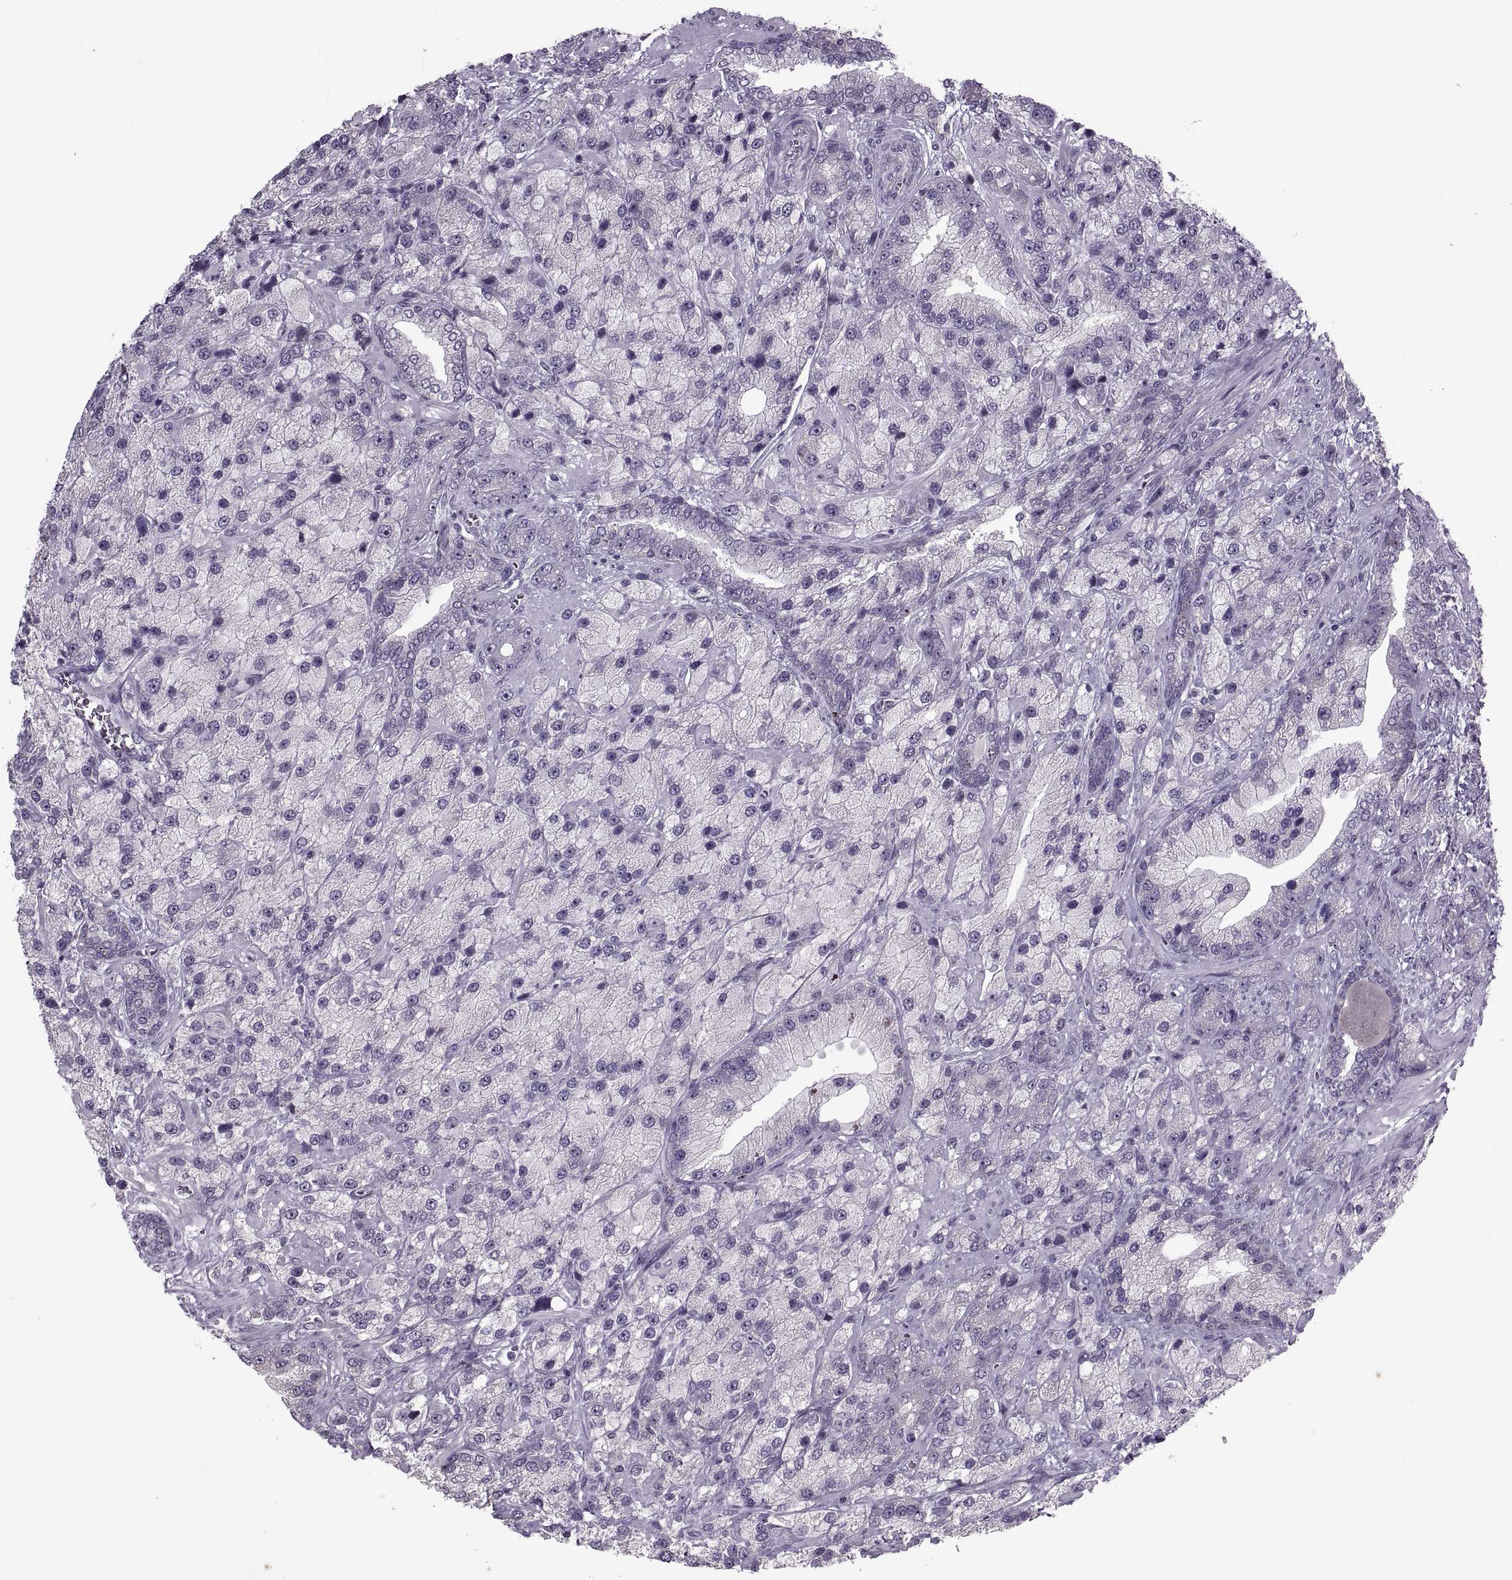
{"staining": {"intensity": "negative", "quantity": "none", "location": "none"}, "tissue": "prostate cancer", "cell_type": "Tumor cells", "image_type": "cancer", "snomed": [{"axis": "morphology", "description": "Adenocarcinoma, NOS"}, {"axis": "topography", "description": "Prostate"}], "caption": "Immunohistochemistry (IHC) of human adenocarcinoma (prostate) shows no positivity in tumor cells.", "gene": "MGAT4D", "patient": {"sex": "male", "age": 63}}